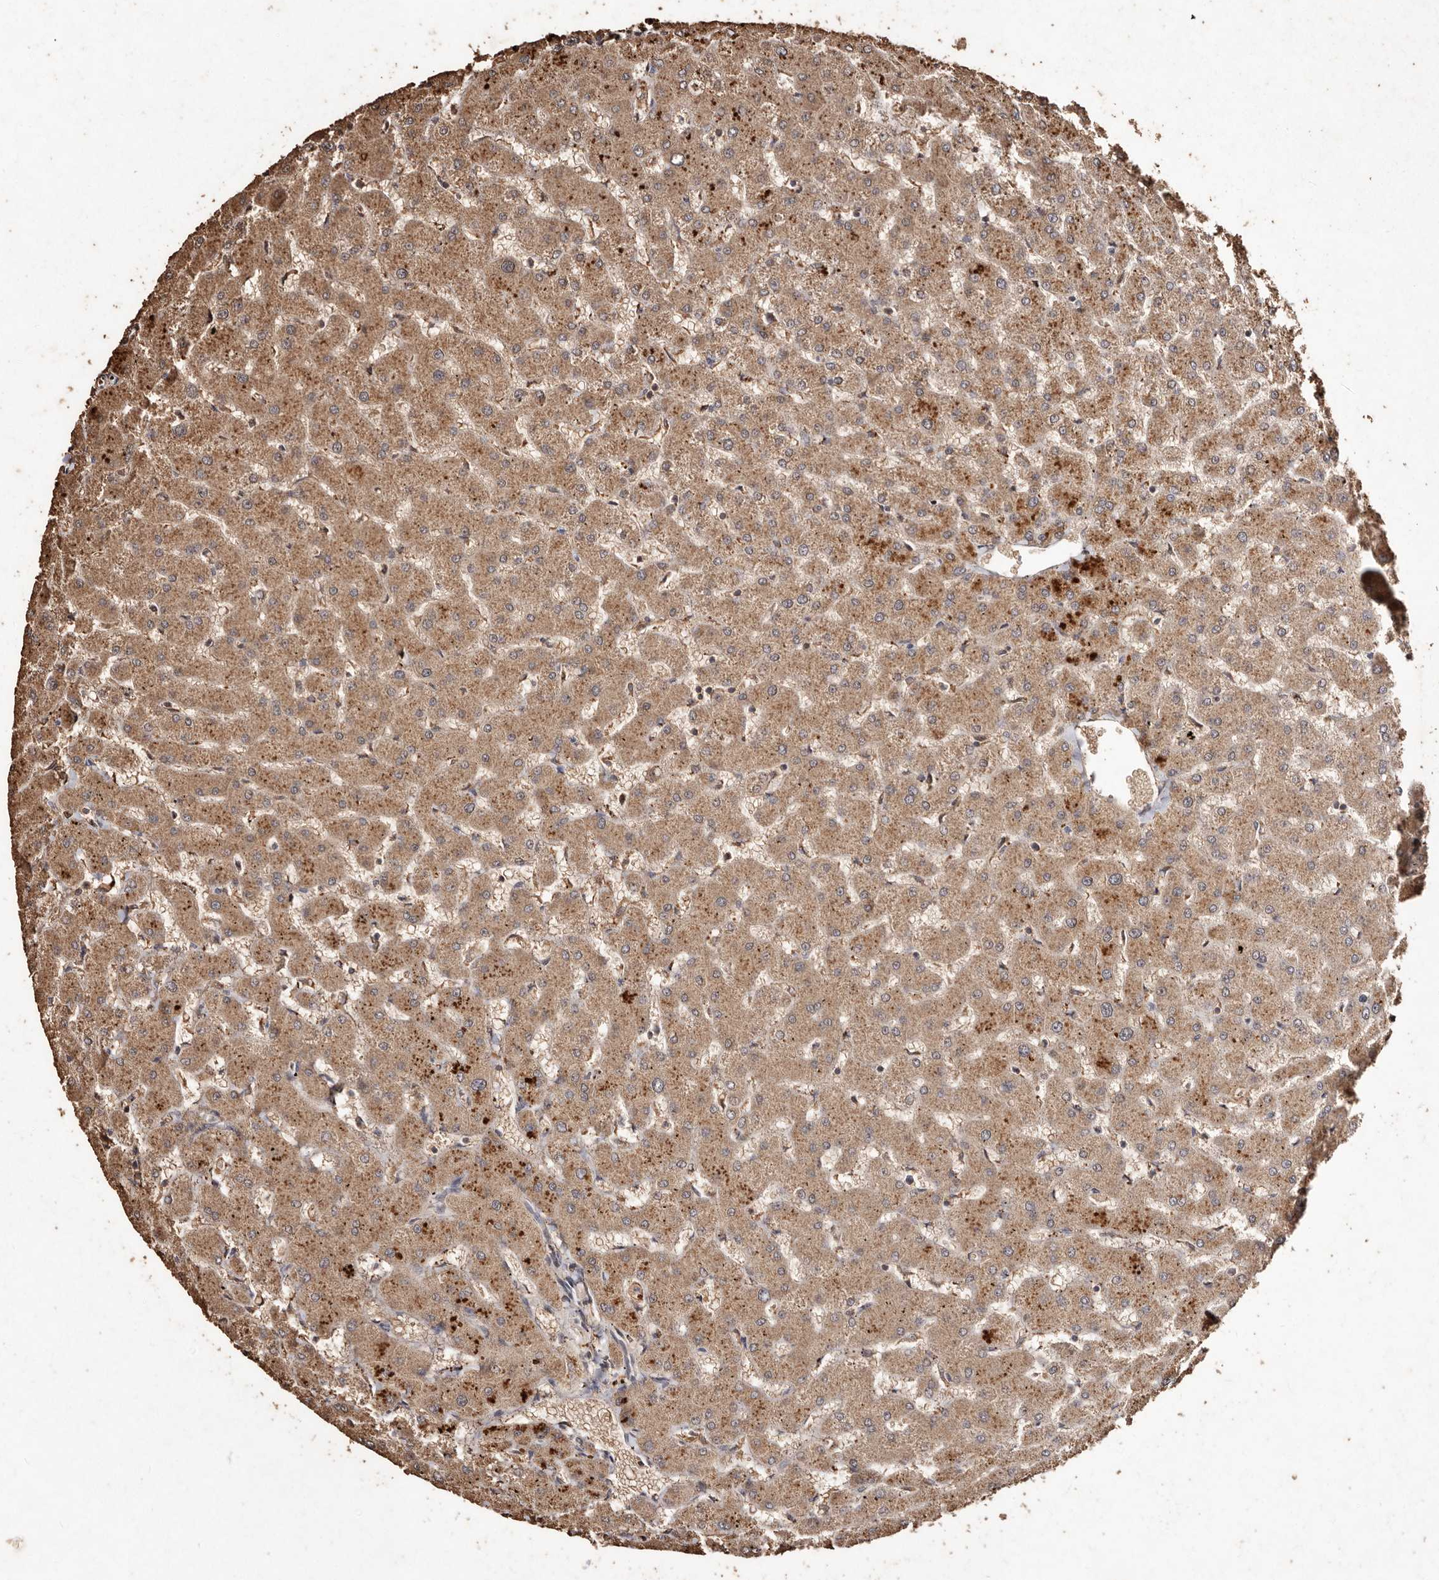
{"staining": {"intensity": "moderate", "quantity": ">75%", "location": "cytoplasmic/membranous"}, "tissue": "liver", "cell_type": "Cholangiocytes", "image_type": "normal", "snomed": [{"axis": "morphology", "description": "Normal tissue, NOS"}, {"axis": "topography", "description": "Liver"}], "caption": "Immunohistochemistry (IHC) of unremarkable human liver reveals medium levels of moderate cytoplasmic/membranous expression in approximately >75% of cholangiocytes. (DAB (3,3'-diaminobenzidine) = brown stain, brightfield microscopy at high magnification).", "gene": "FARS2", "patient": {"sex": "female", "age": 63}}